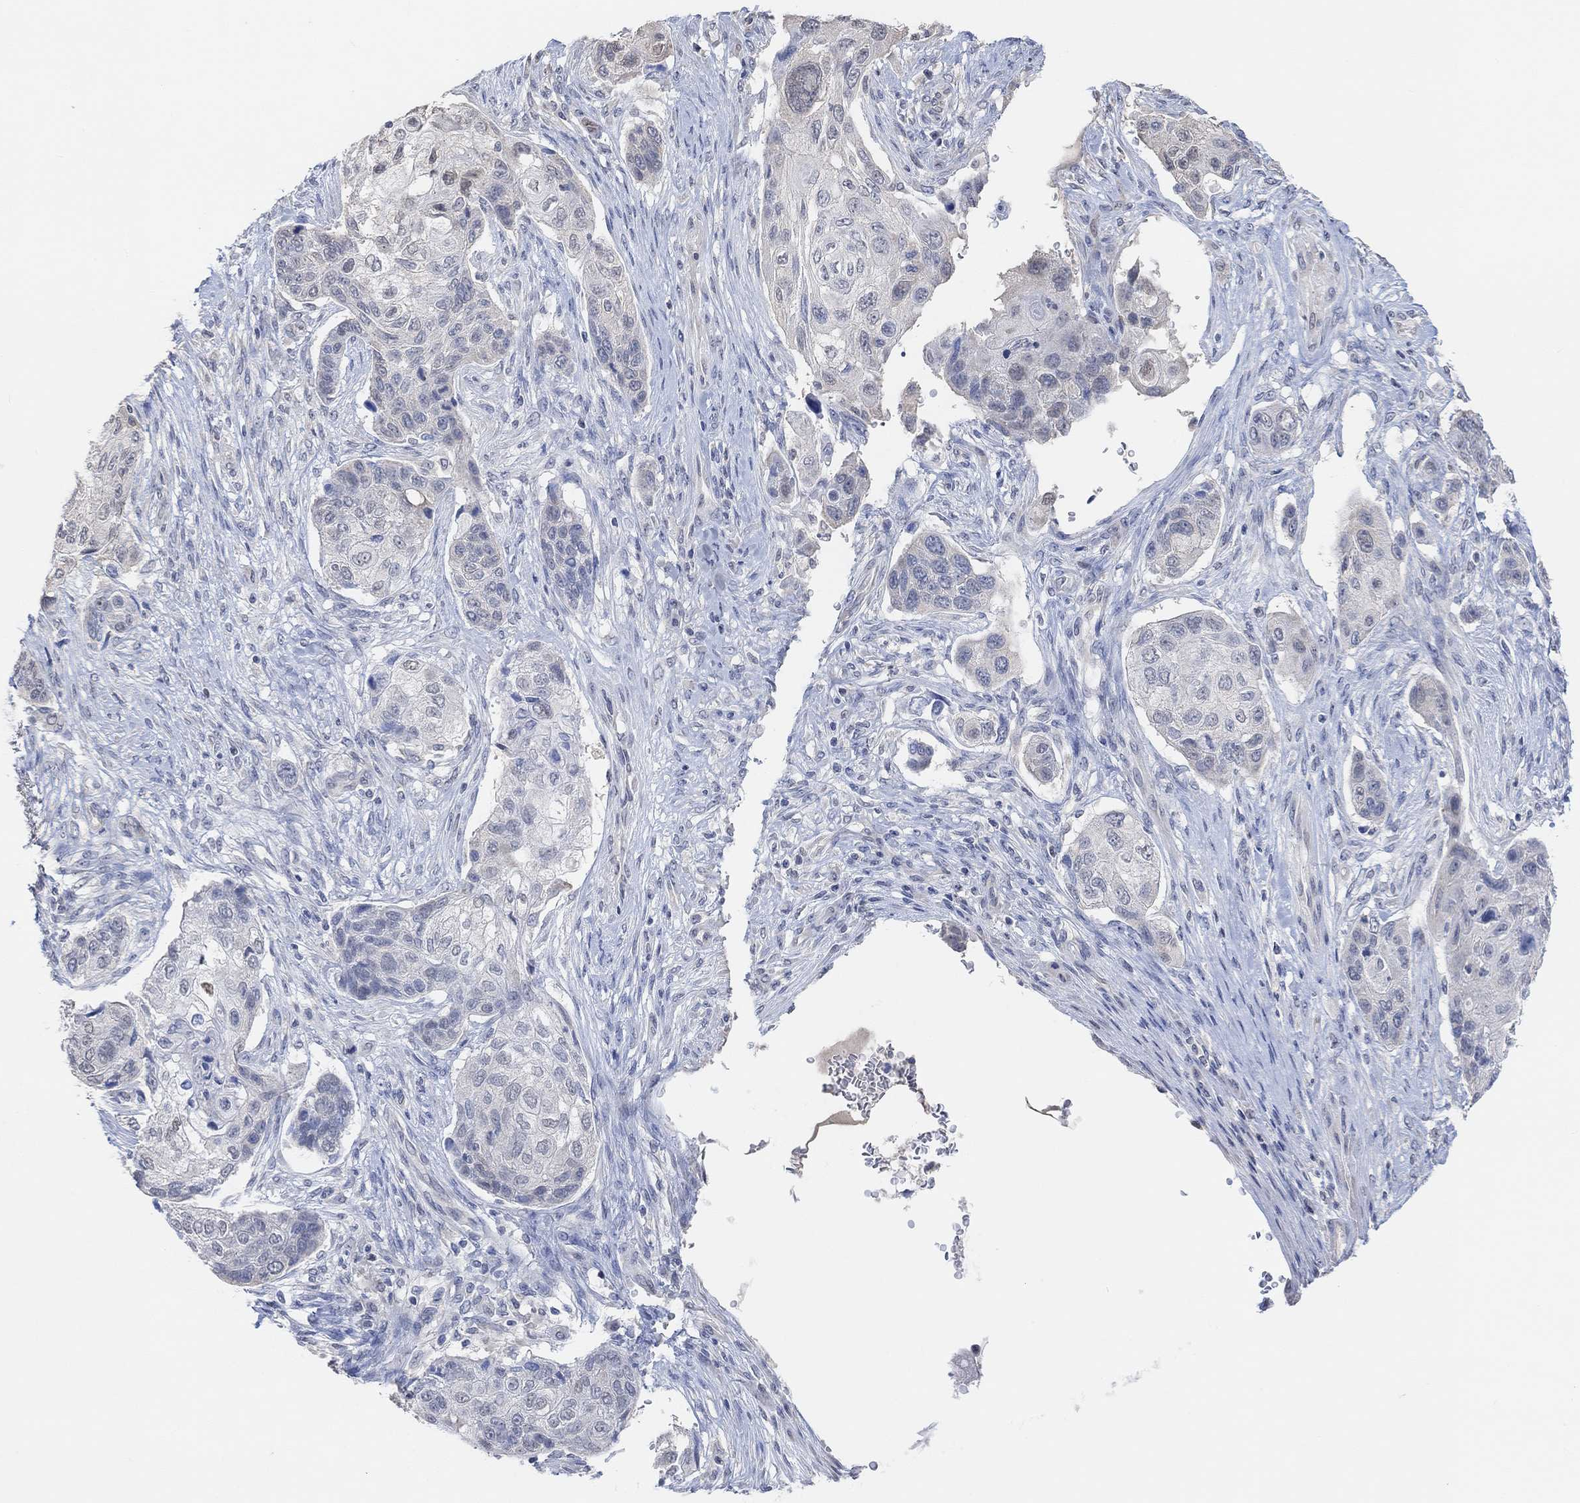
{"staining": {"intensity": "negative", "quantity": "none", "location": "none"}, "tissue": "lung cancer", "cell_type": "Tumor cells", "image_type": "cancer", "snomed": [{"axis": "morphology", "description": "Normal tissue, NOS"}, {"axis": "morphology", "description": "Squamous cell carcinoma, NOS"}, {"axis": "topography", "description": "Bronchus"}, {"axis": "topography", "description": "Lung"}], "caption": "High power microscopy image of an IHC image of lung cancer (squamous cell carcinoma), revealing no significant expression in tumor cells.", "gene": "MUC1", "patient": {"sex": "male", "age": 69}}